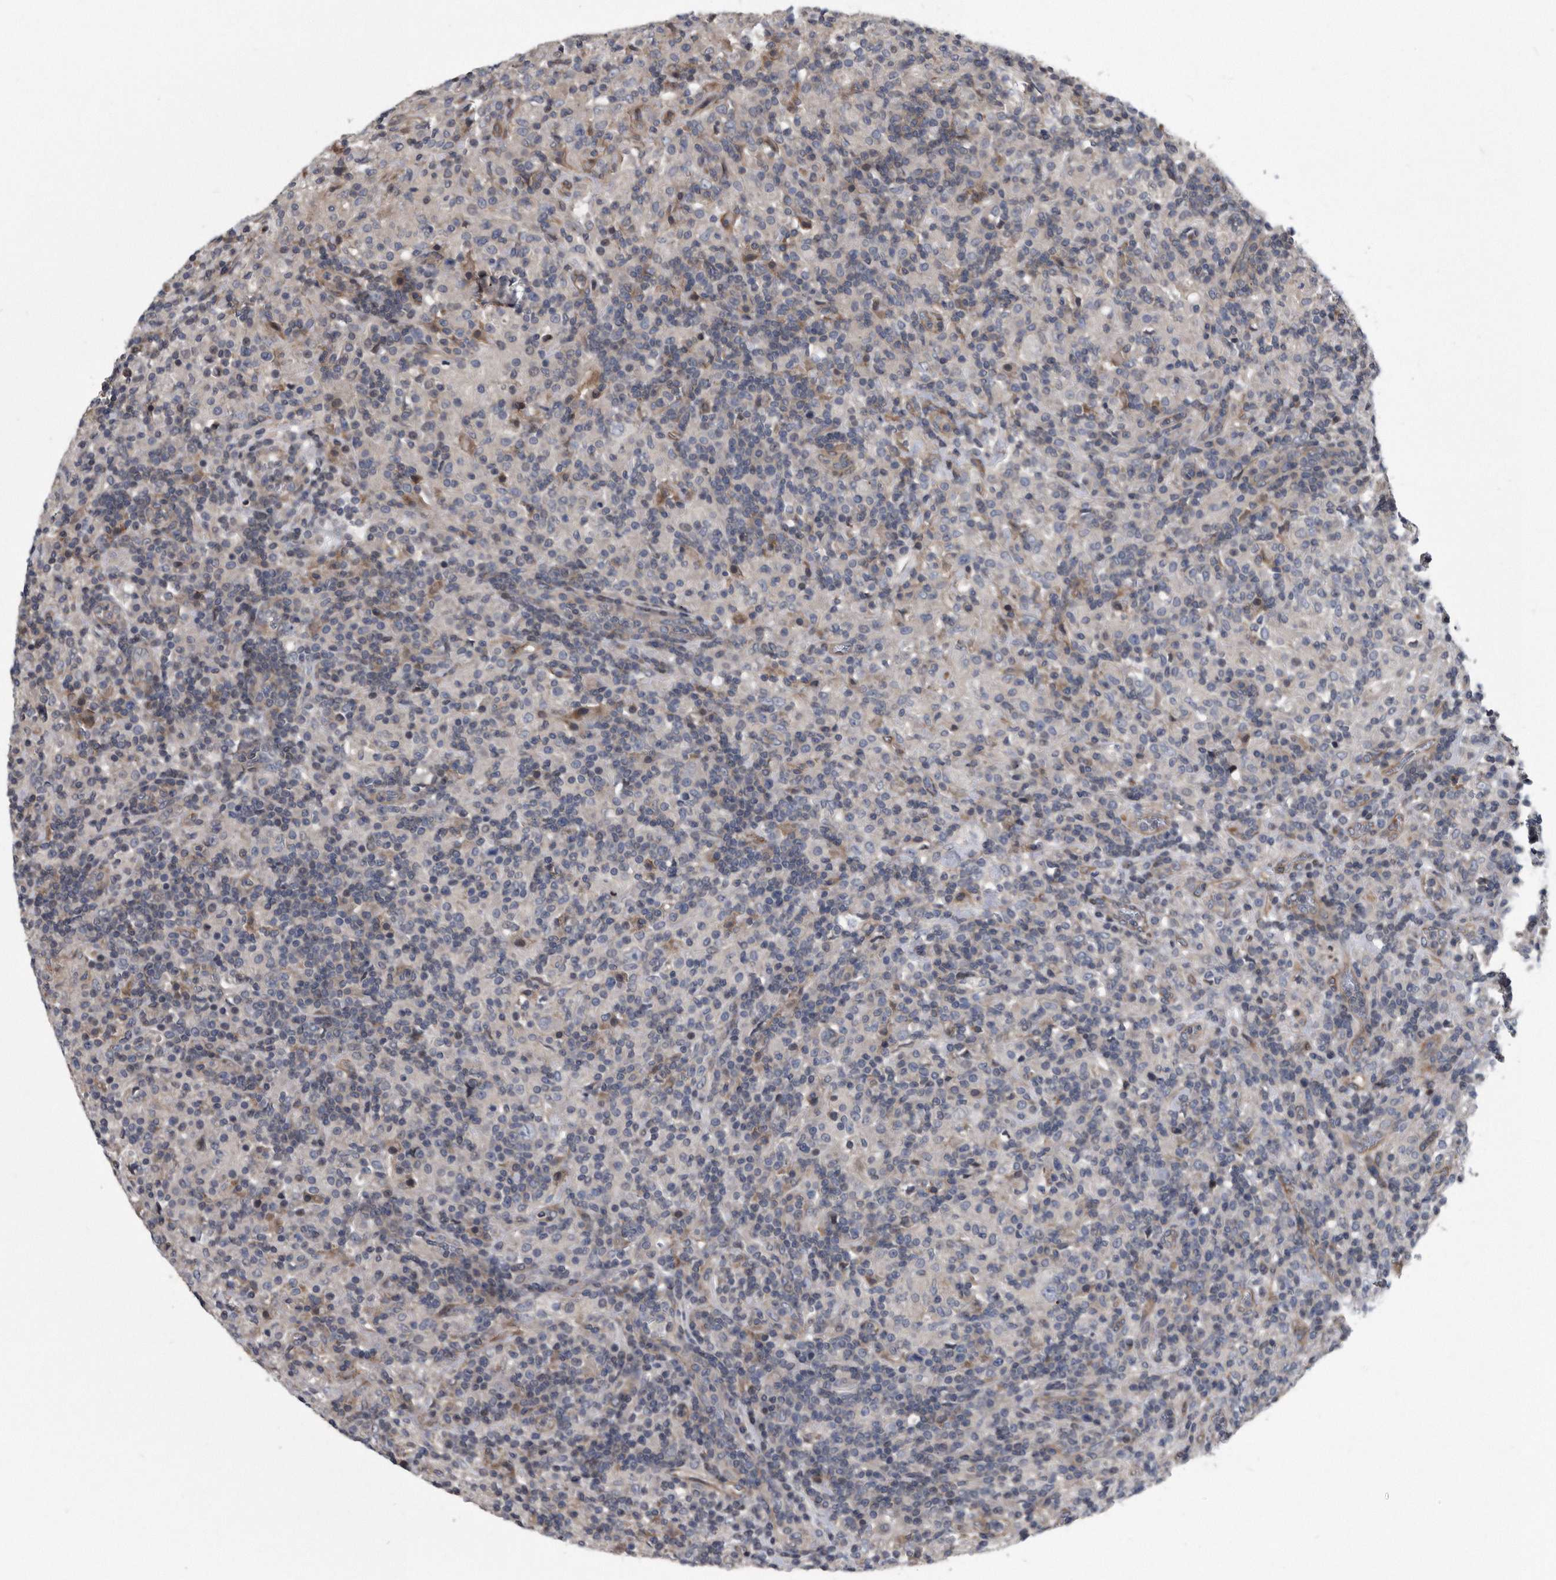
{"staining": {"intensity": "negative", "quantity": "none", "location": "none"}, "tissue": "lymphoma", "cell_type": "Tumor cells", "image_type": "cancer", "snomed": [{"axis": "morphology", "description": "Hodgkin's disease, NOS"}, {"axis": "topography", "description": "Lymph node"}], "caption": "A photomicrograph of human lymphoma is negative for staining in tumor cells. The staining was performed using DAB (3,3'-diaminobenzidine) to visualize the protein expression in brown, while the nuclei were stained in blue with hematoxylin (Magnification: 20x).", "gene": "ARMCX1", "patient": {"sex": "male", "age": 70}}